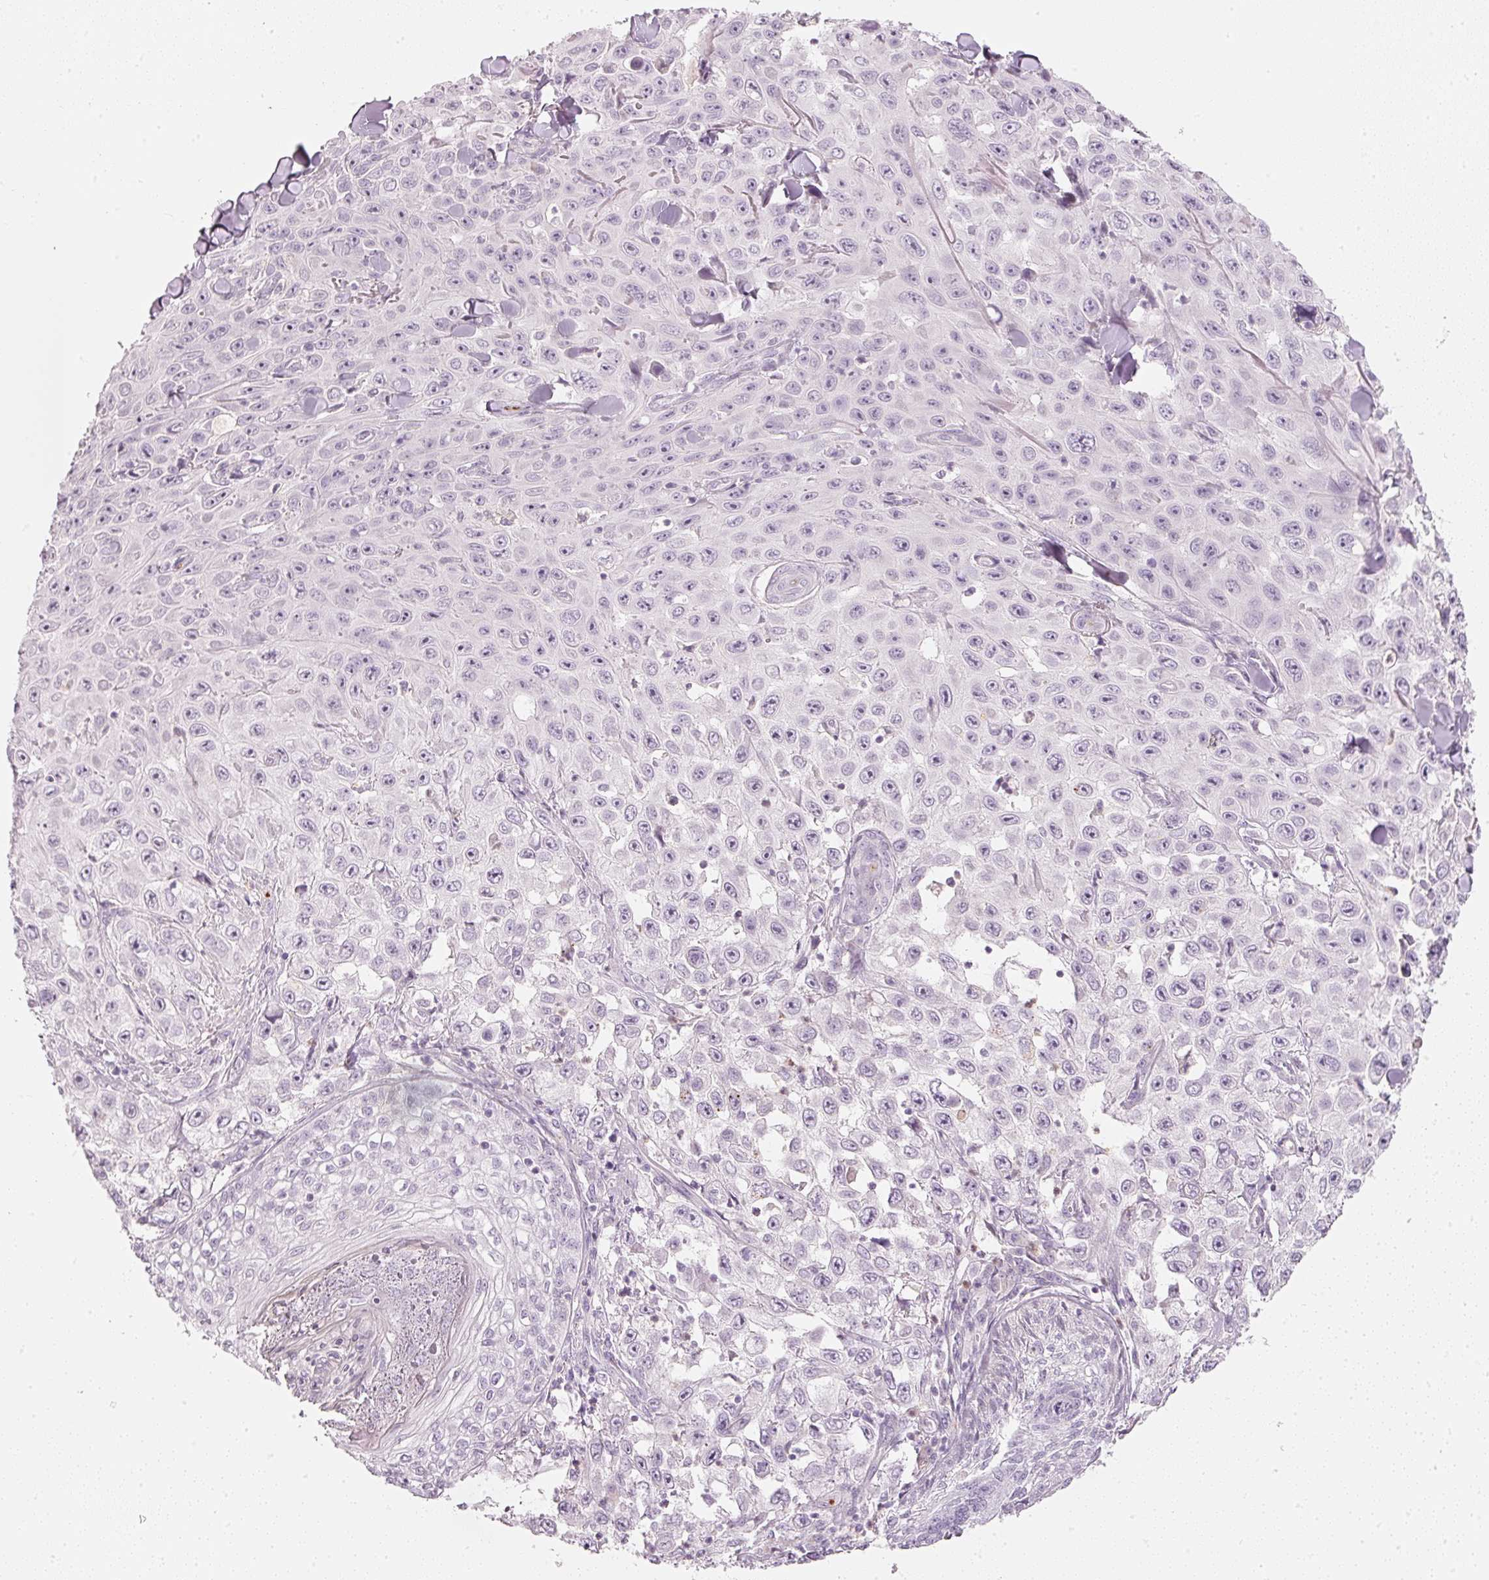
{"staining": {"intensity": "negative", "quantity": "none", "location": "none"}, "tissue": "skin cancer", "cell_type": "Tumor cells", "image_type": "cancer", "snomed": [{"axis": "morphology", "description": "Squamous cell carcinoma, NOS"}, {"axis": "topography", "description": "Skin"}], "caption": "The micrograph shows no significant positivity in tumor cells of squamous cell carcinoma (skin).", "gene": "LECT2", "patient": {"sex": "male", "age": 82}}